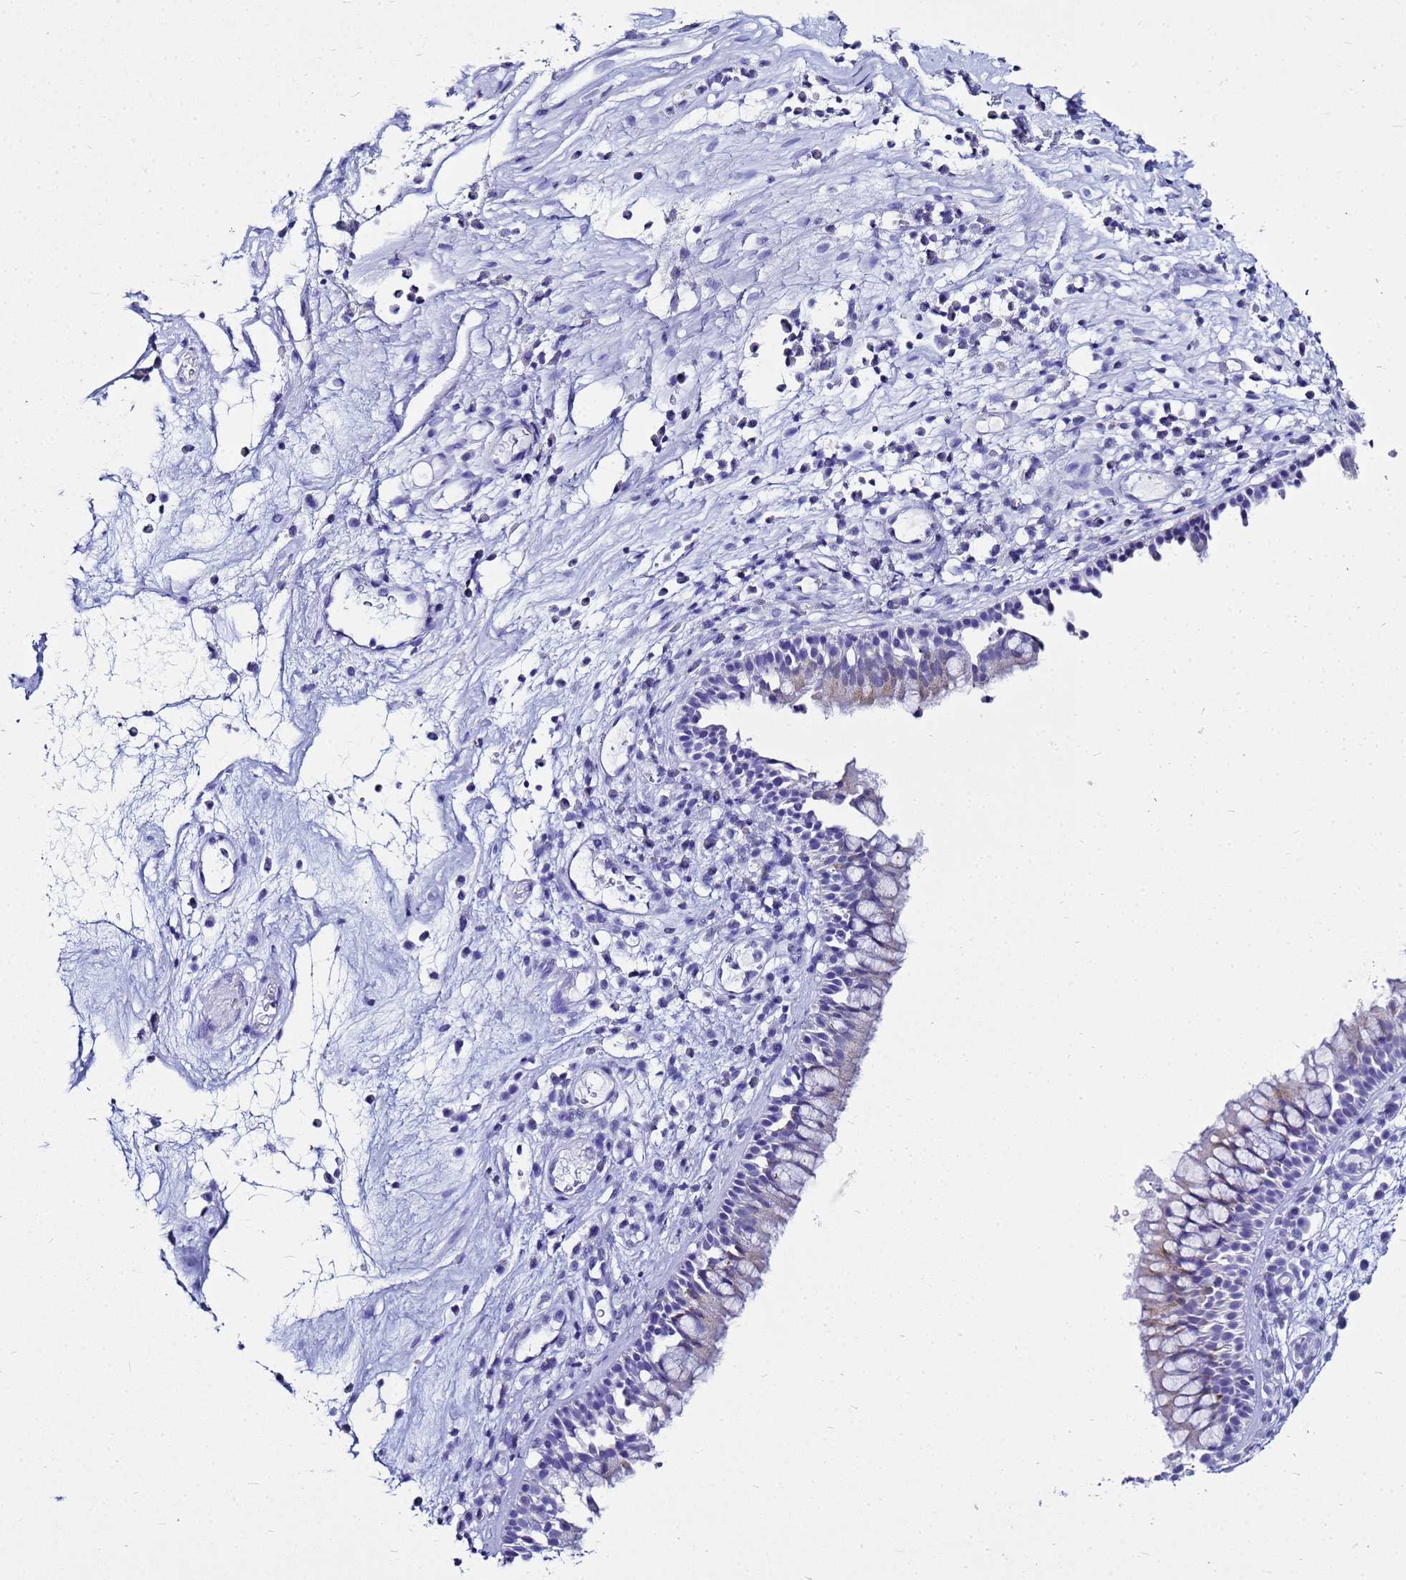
{"staining": {"intensity": "negative", "quantity": "none", "location": "none"}, "tissue": "nasopharynx", "cell_type": "Respiratory epithelial cells", "image_type": "normal", "snomed": [{"axis": "morphology", "description": "Normal tissue, NOS"}, {"axis": "morphology", "description": "Inflammation, NOS"}, {"axis": "morphology", "description": "Malignant melanoma, Metastatic site"}, {"axis": "topography", "description": "Nasopharynx"}], "caption": "This photomicrograph is of unremarkable nasopharynx stained with immunohistochemistry (IHC) to label a protein in brown with the nuclei are counter-stained blue. There is no positivity in respiratory epithelial cells.", "gene": "CKB", "patient": {"sex": "male", "age": 70}}